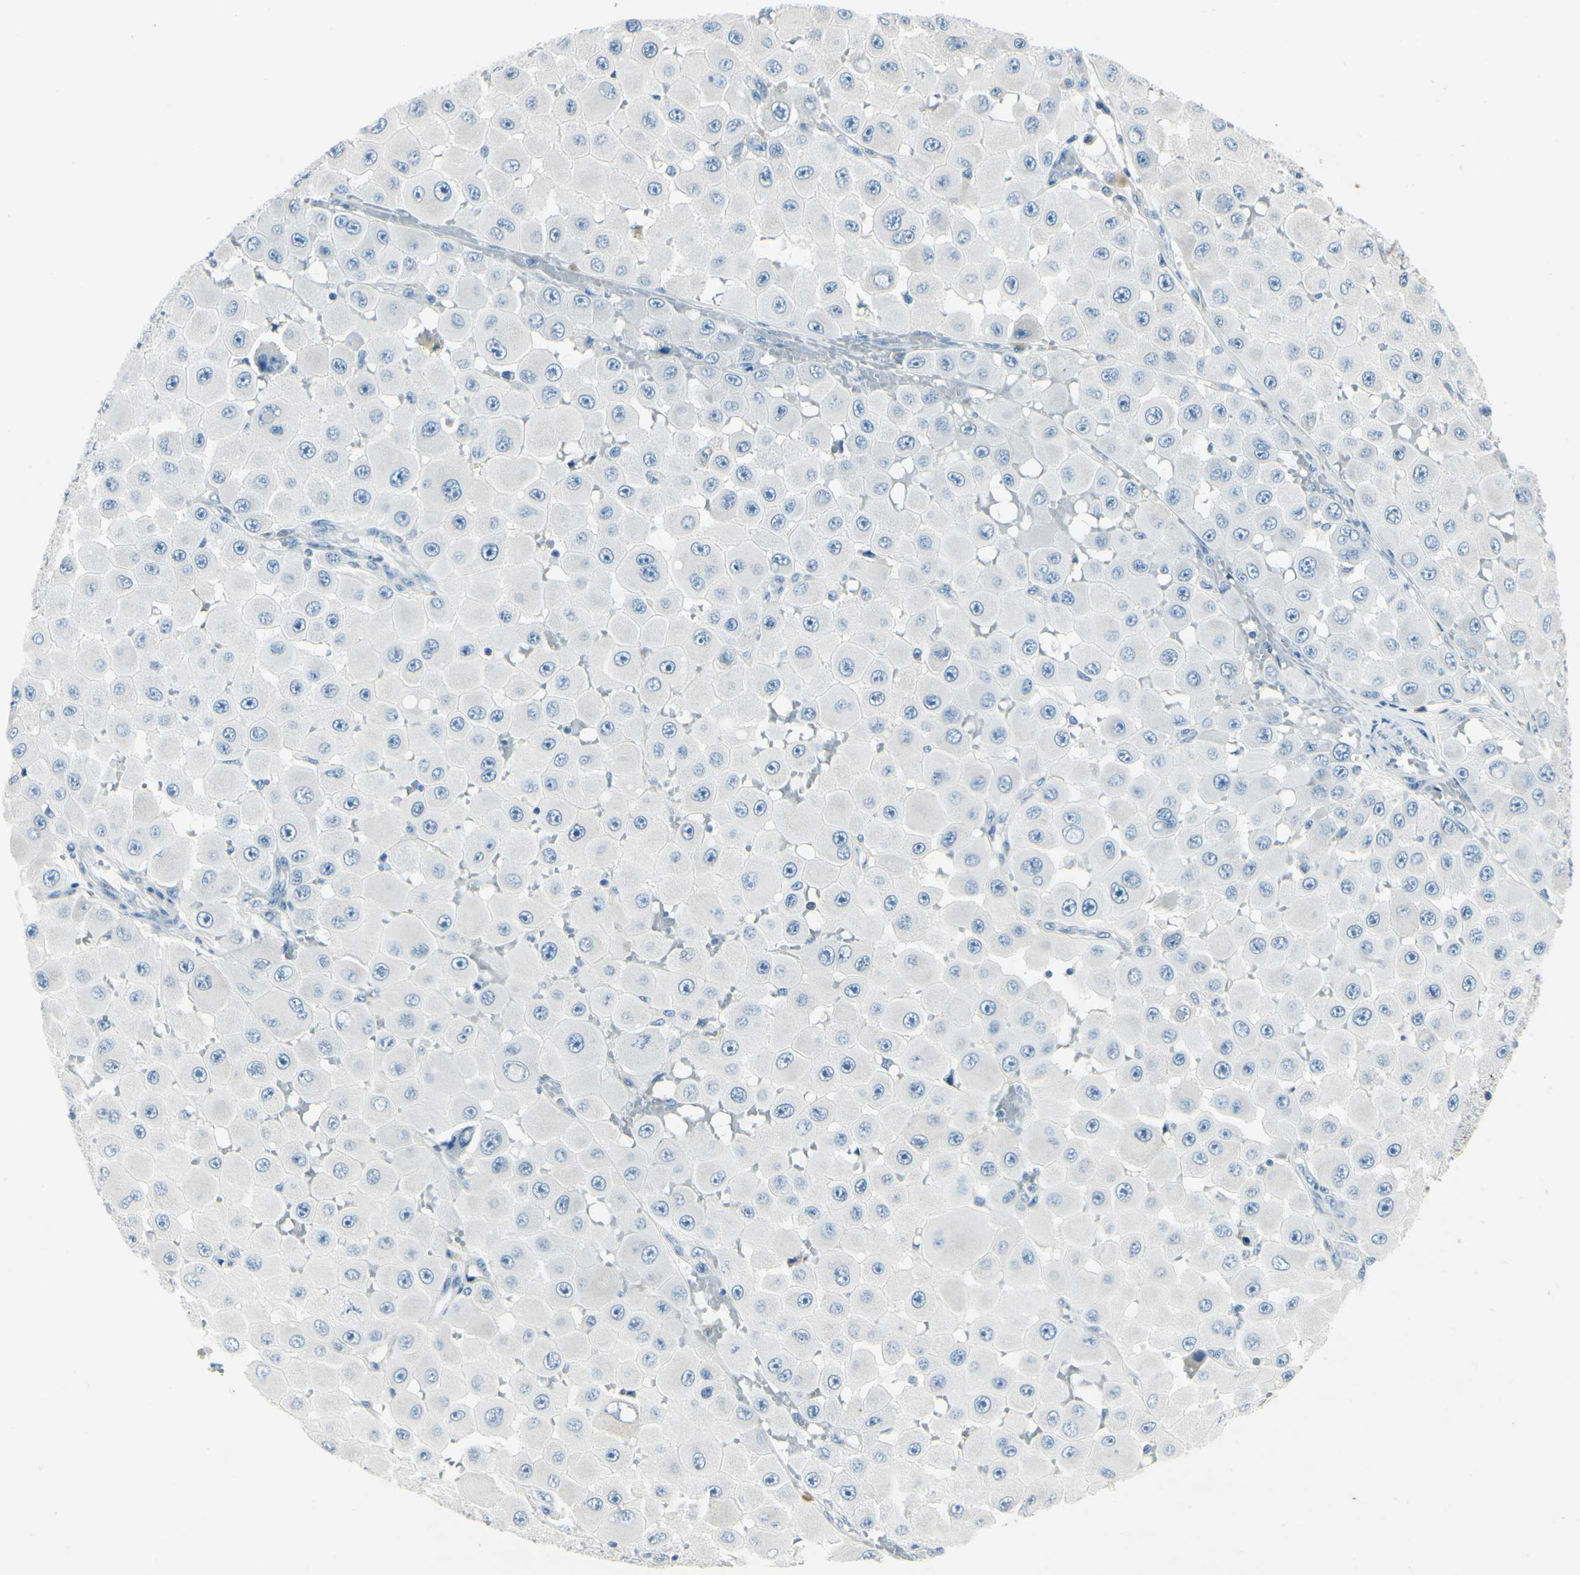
{"staining": {"intensity": "negative", "quantity": "none", "location": "none"}, "tissue": "melanoma", "cell_type": "Tumor cells", "image_type": "cancer", "snomed": [{"axis": "morphology", "description": "Malignant melanoma, NOS"}, {"axis": "topography", "description": "Skin"}], "caption": "Tumor cells are negative for brown protein staining in melanoma.", "gene": "SNAP91", "patient": {"sex": "female", "age": 81}}